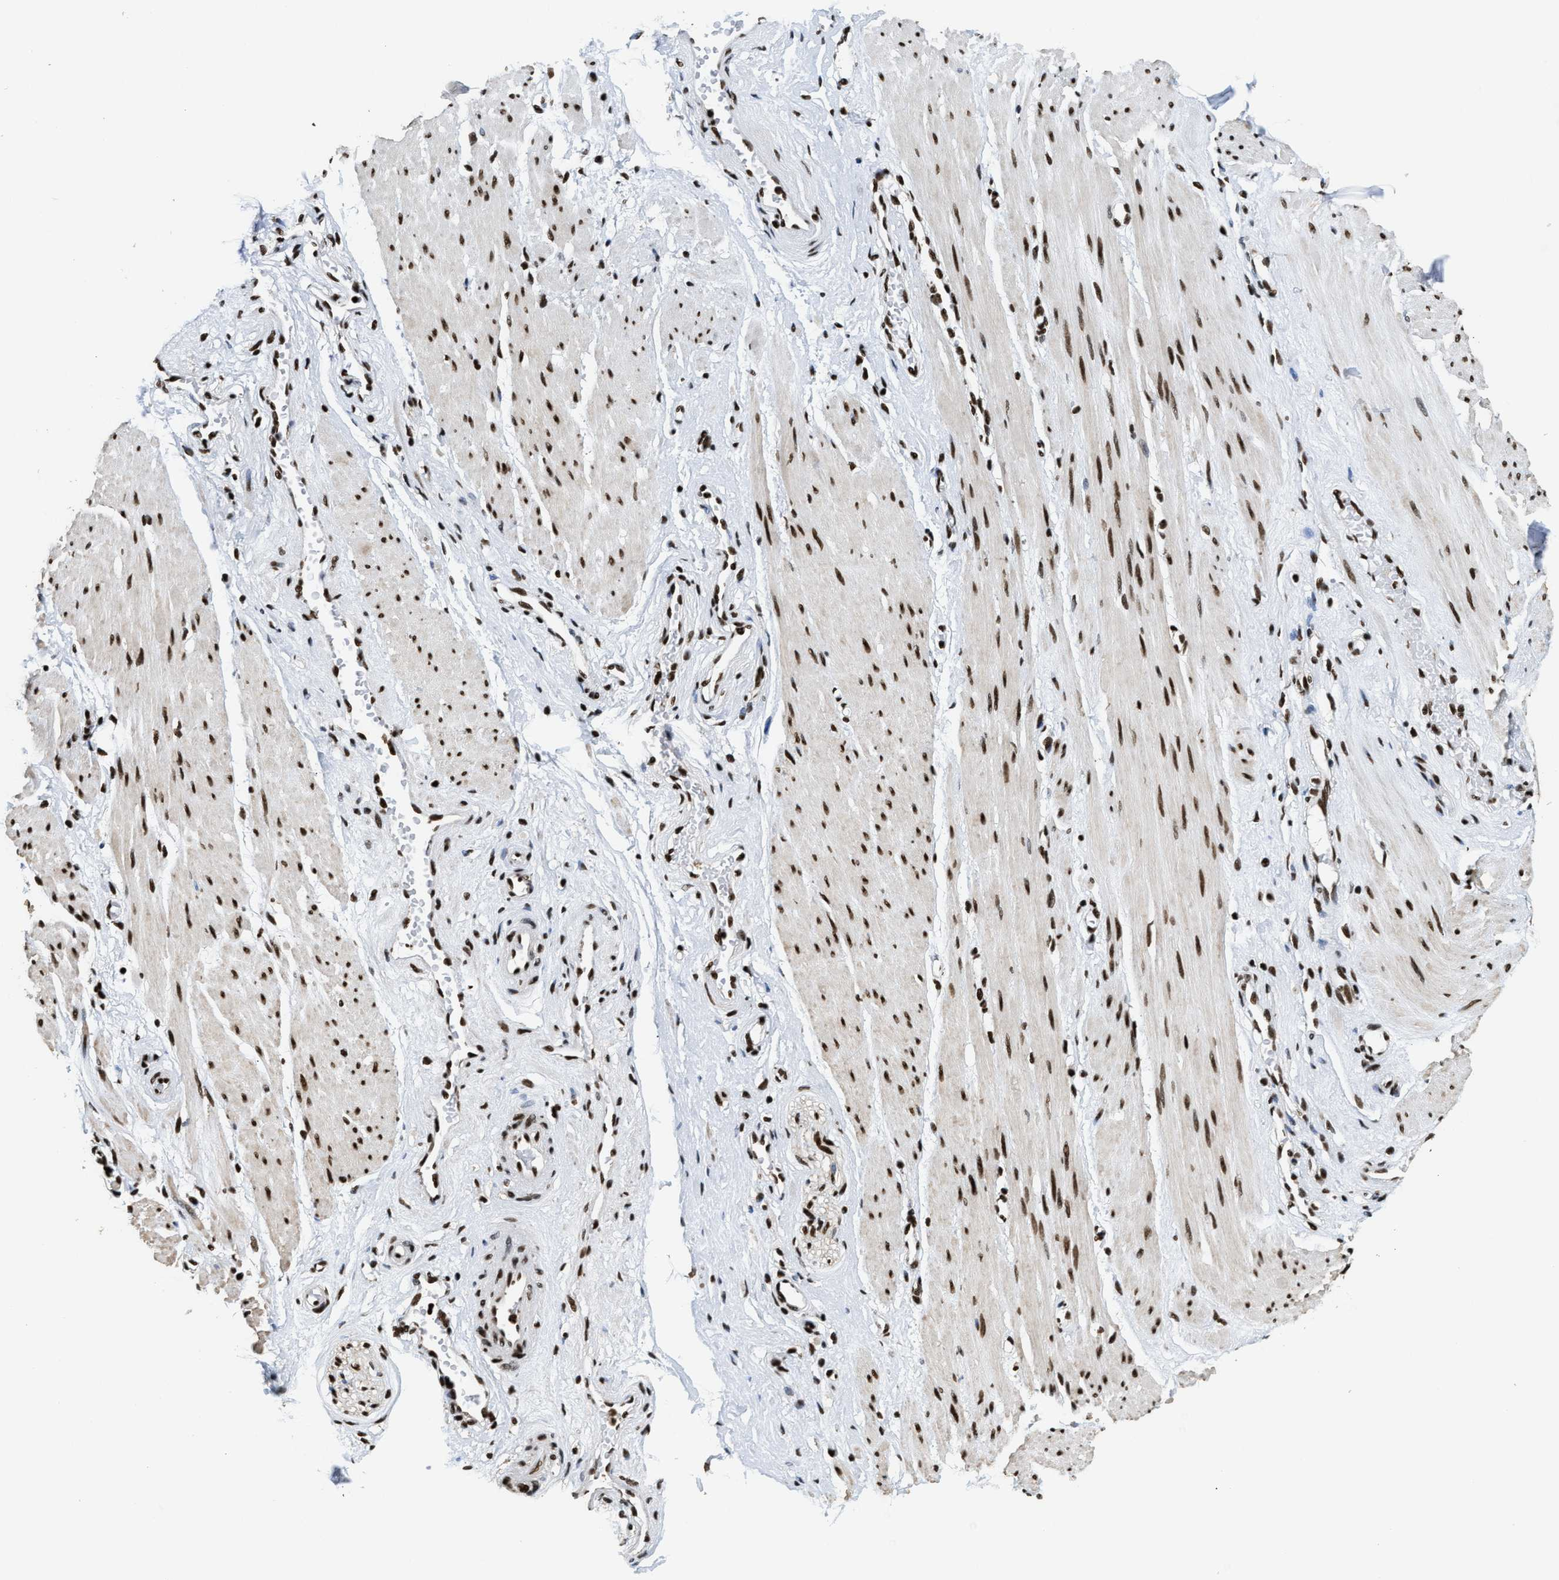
{"staining": {"intensity": "strong", "quantity": ">75%", "location": "nuclear"}, "tissue": "adipose tissue", "cell_type": "Adipocytes", "image_type": "normal", "snomed": [{"axis": "morphology", "description": "Normal tissue, NOS"}, {"axis": "topography", "description": "Soft tissue"}, {"axis": "topography", "description": "Vascular tissue"}], "caption": "Immunohistochemistry (IHC) of unremarkable human adipose tissue reveals high levels of strong nuclear staining in approximately >75% of adipocytes. The protein is stained brown, and the nuclei are stained in blue (DAB IHC with brightfield microscopy, high magnification).", "gene": "RAD21", "patient": {"sex": "female", "age": 35}}